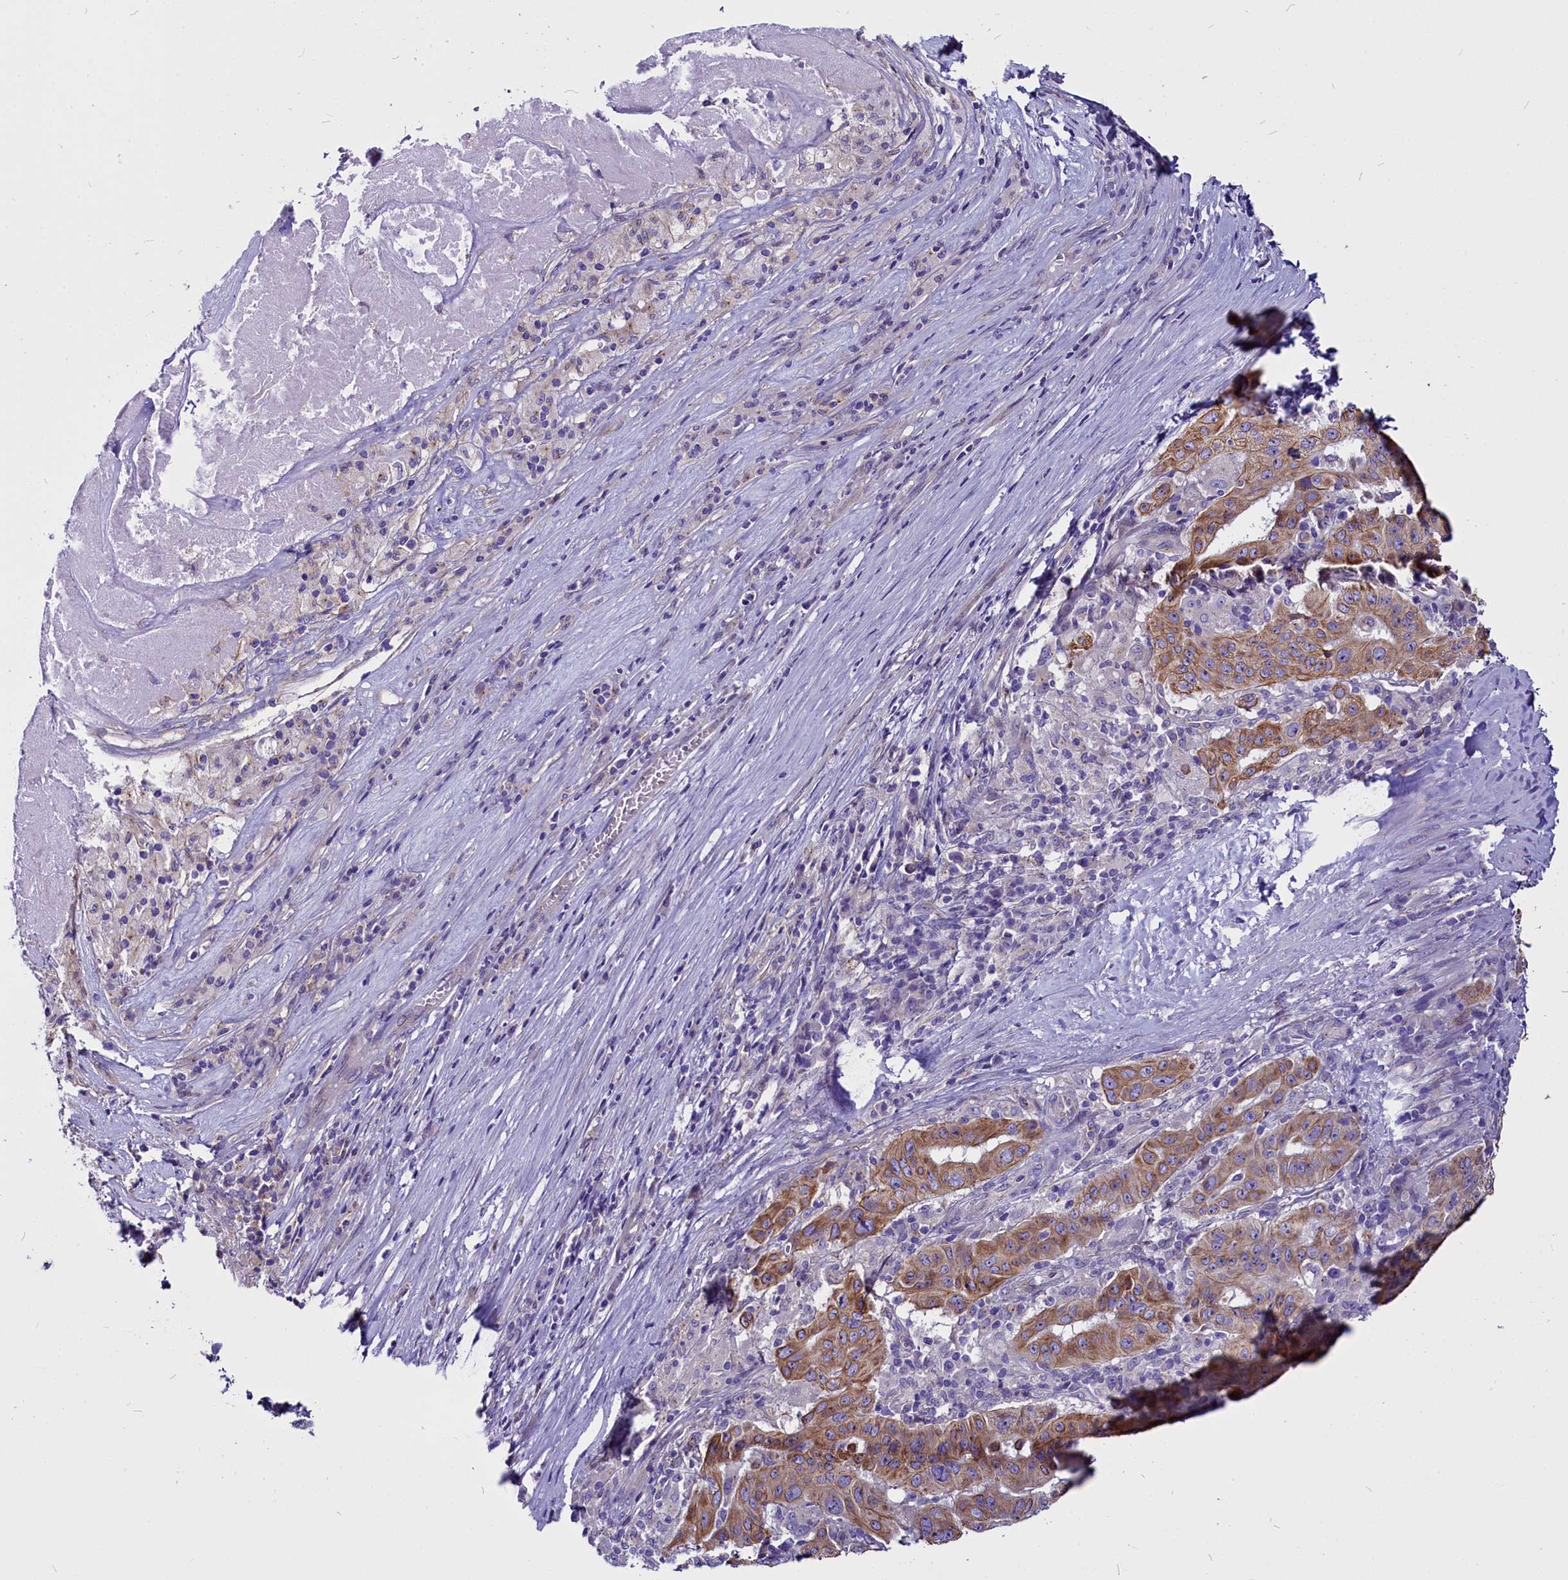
{"staining": {"intensity": "moderate", "quantity": ">75%", "location": "cytoplasmic/membranous"}, "tissue": "pancreatic cancer", "cell_type": "Tumor cells", "image_type": "cancer", "snomed": [{"axis": "morphology", "description": "Adenocarcinoma, NOS"}, {"axis": "topography", "description": "Pancreas"}], "caption": "Human adenocarcinoma (pancreatic) stained with a brown dye exhibits moderate cytoplasmic/membranous positive staining in approximately >75% of tumor cells.", "gene": "CEP170", "patient": {"sex": "male", "age": 63}}